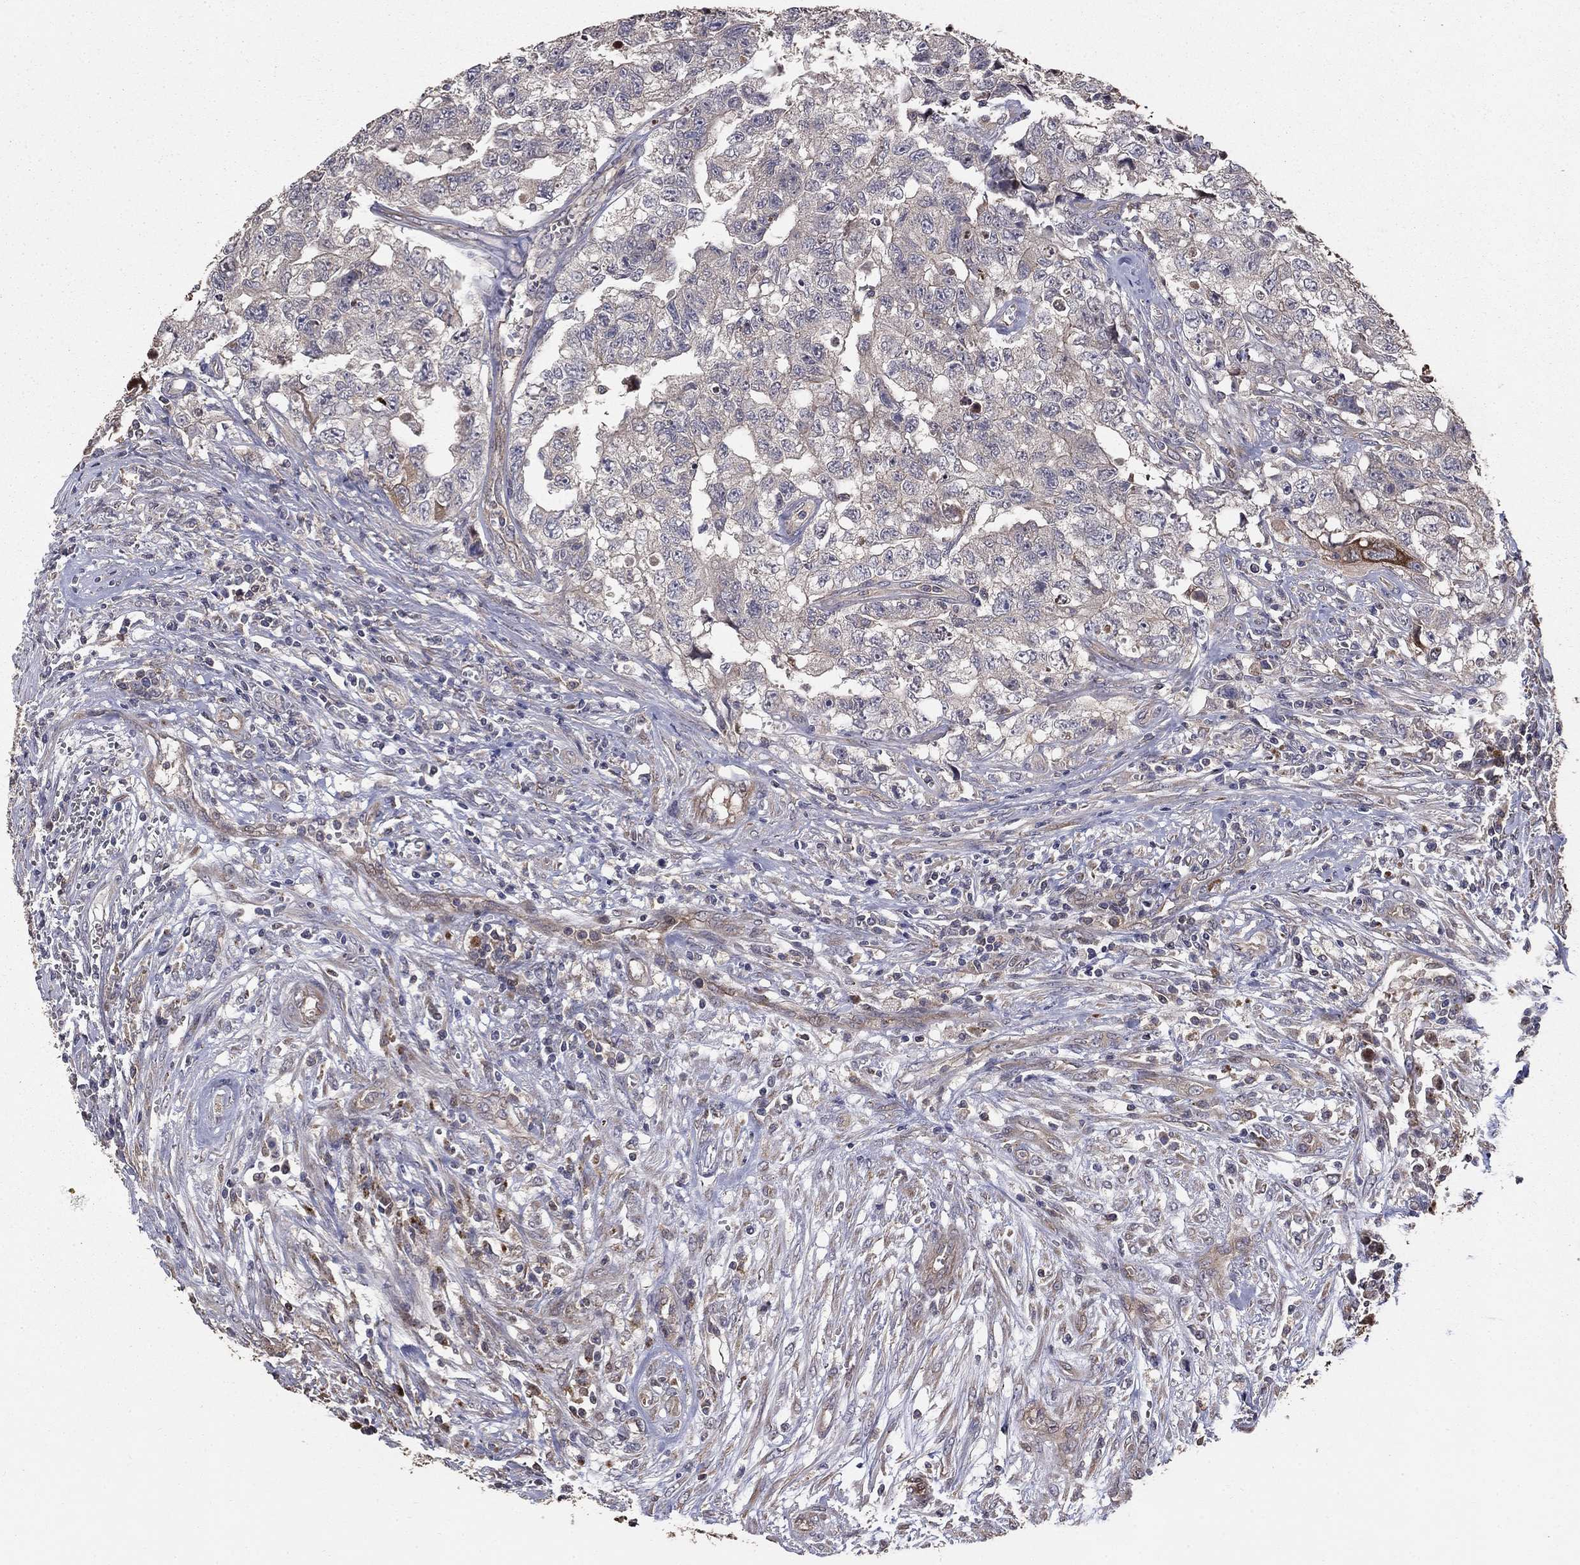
{"staining": {"intensity": "negative", "quantity": "none", "location": "none"}, "tissue": "testis cancer", "cell_type": "Tumor cells", "image_type": "cancer", "snomed": [{"axis": "morphology", "description": "Carcinoma, Embryonal, NOS"}, {"axis": "topography", "description": "Testis"}], "caption": "The IHC histopathology image has no significant staining in tumor cells of testis embryonal carcinoma tissue.", "gene": "GYG1", "patient": {"sex": "male", "age": 24}}